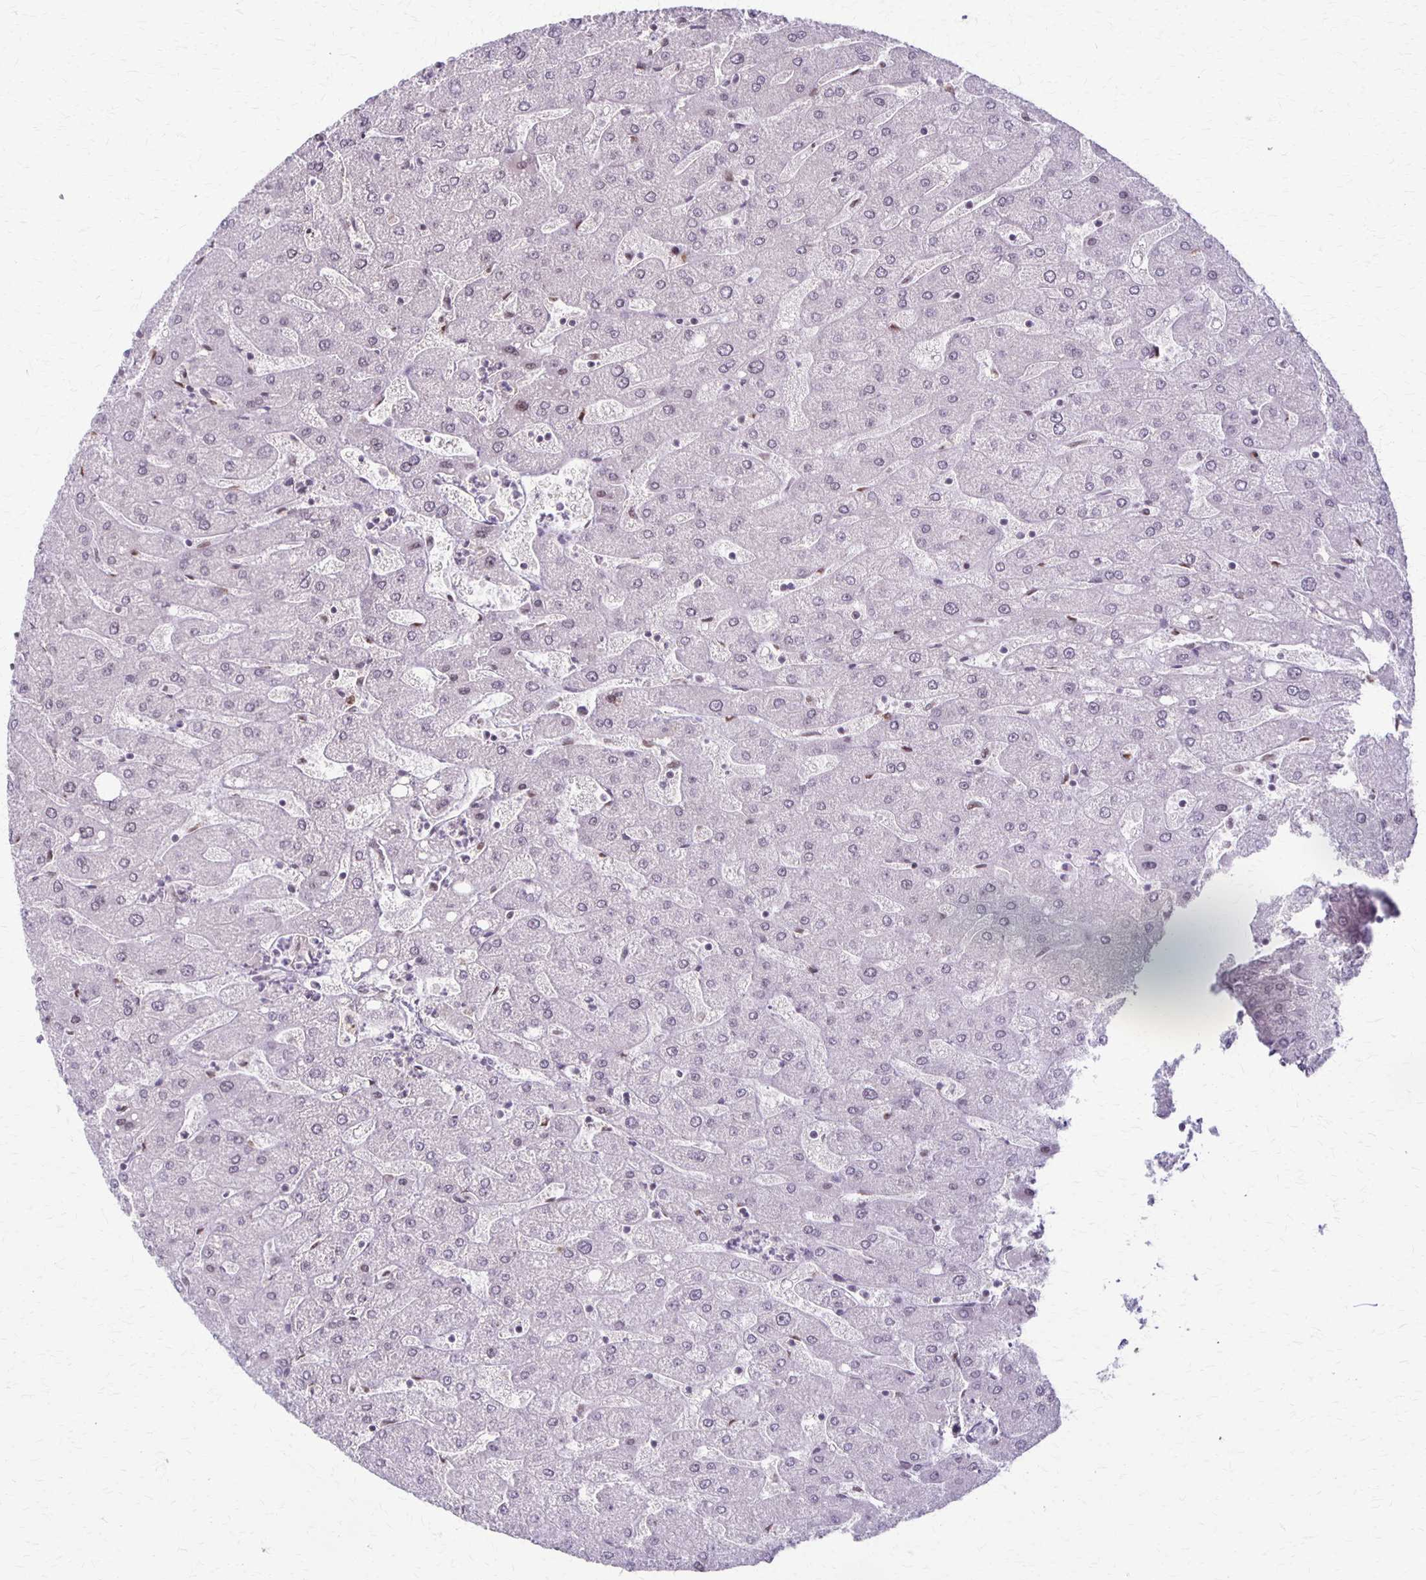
{"staining": {"intensity": "negative", "quantity": "none", "location": "none"}, "tissue": "liver", "cell_type": "Cholangiocytes", "image_type": "normal", "snomed": [{"axis": "morphology", "description": "Normal tissue, NOS"}, {"axis": "topography", "description": "Liver"}], "caption": "Protein analysis of benign liver displays no significant positivity in cholangiocytes. Nuclei are stained in blue.", "gene": "XRCC6", "patient": {"sex": "male", "age": 67}}